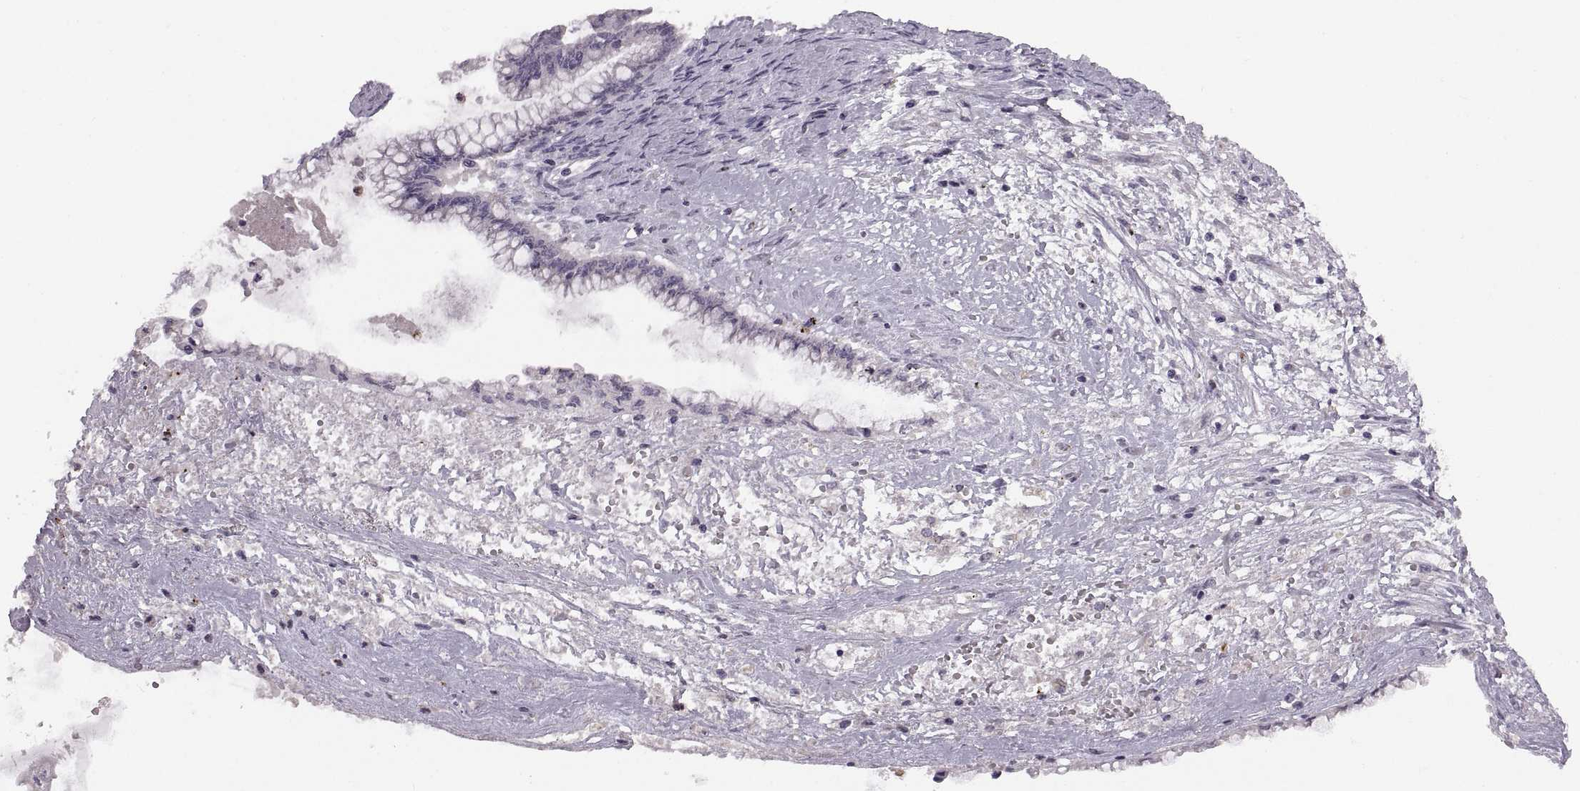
{"staining": {"intensity": "negative", "quantity": "none", "location": "none"}, "tissue": "ovarian cancer", "cell_type": "Tumor cells", "image_type": "cancer", "snomed": [{"axis": "morphology", "description": "Cystadenocarcinoma, mucinous, NOS"}, {"axis": "topography", "description": "Ovary"}], "caption": "High magnification brightfield microscopy of mucinous cystadenocarcinoma (ovarian) stained with DAB (3,3'-diaminobenzidine) (brown) and counterstained with hematoxylin (blue): tumor cells show no significant staining. (DAB (3,3'-diaminobenzidine) immunohistochemistry, high magnification).", "gene": "ADH6", "patient": {"sex": "female", "age": 67}}